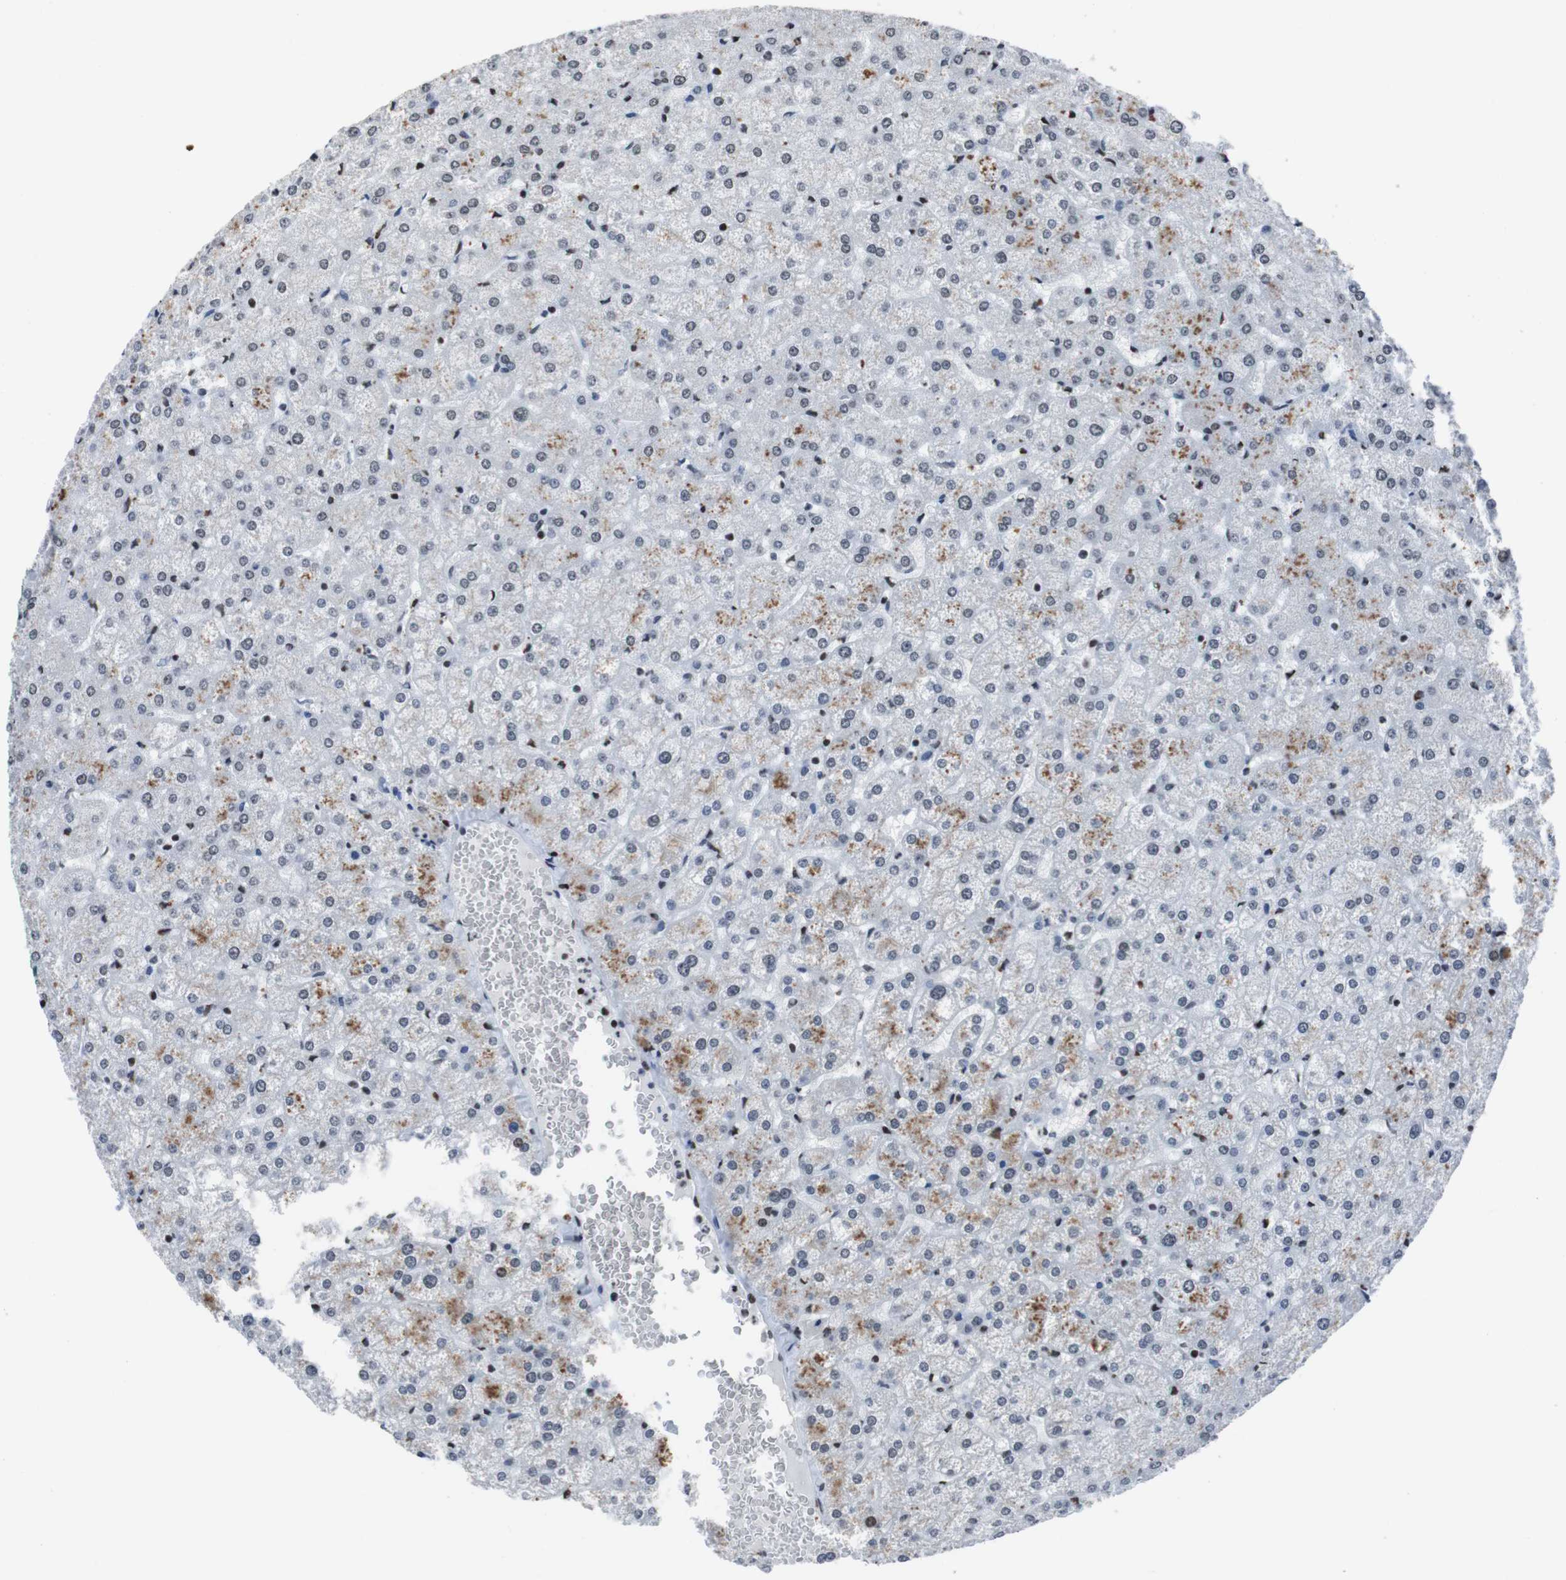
{"staining": {"intensity": "negative", "quantity": "none", "location": "none"}, "tissue": "liver", "cell_type": "Cholangiocytes", "image_type": "normal", "snomed": [{"axis": "morphology", "description": "Normal tissue, NOS"}, {"axis": "topography", "description": "Liver"}], "caption": "Immunohistochemical staining of unremarkable human liver displays no significant positivity in cholangiocytes.", "gene": "PIP4P2", "patient": {"sex": "female", "age": 32}}